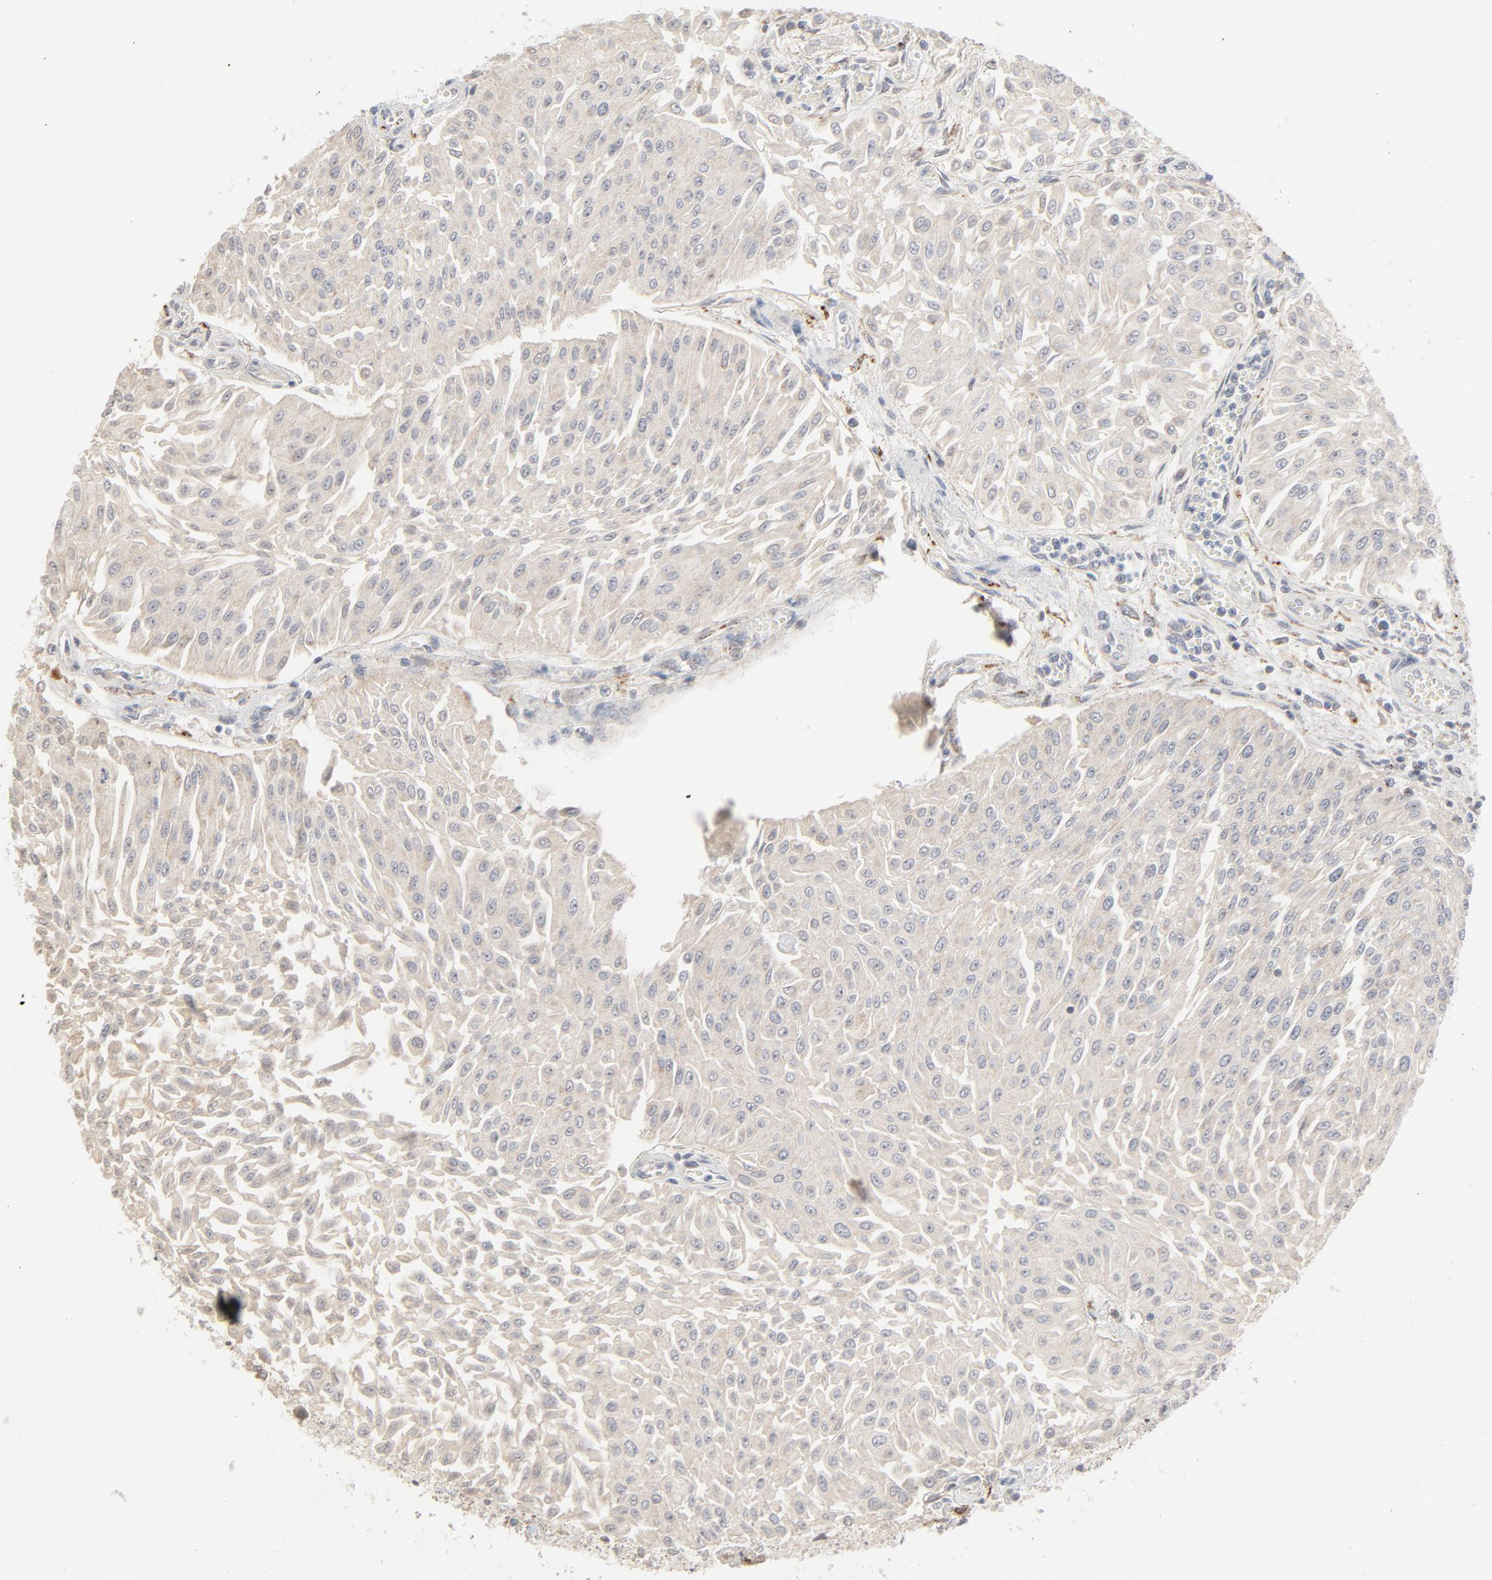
{"staining": {"intensity": "weak", "quantity": "25%-75%", "location": "cytoplasmic/membranous"}, "tissue": "urothelial cancer", "cell_type": "Tumor cells", "image_type": "cancer", "snomed": [{"axis": "morphology", "description": "Urothelial carcinoma, Low grade"}, {"axis": "topography", "description": "Urinary bladder"}], "caption": "Urothelial carcinoma (low-grade) stained for a protein reveals weak cytoplasmic/membranous positivity in tumor cells.", "gene": "POMT2", "patient": {"sex": "male", "age": 86}}